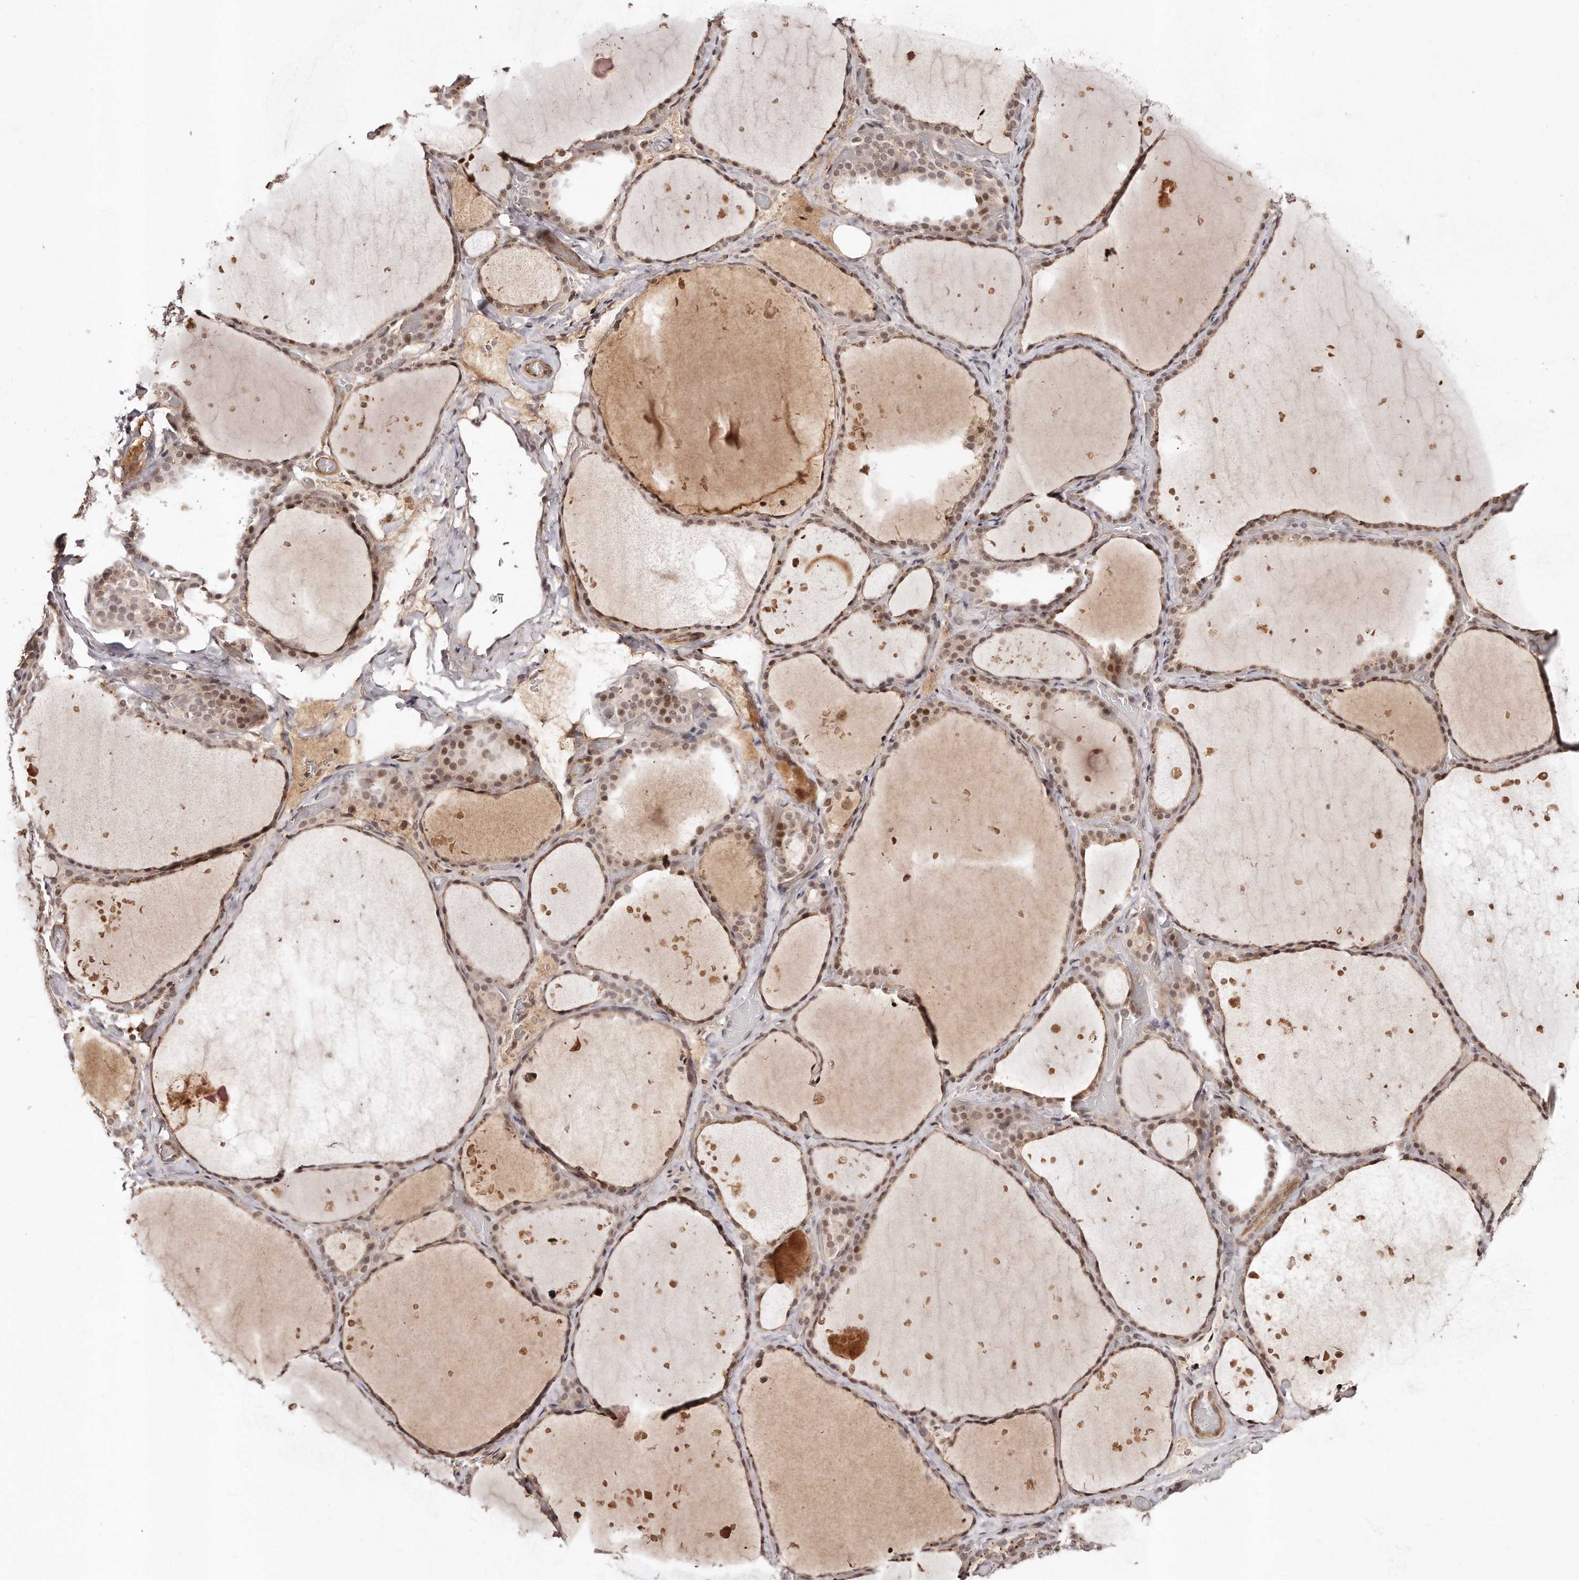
{"staining": {"intensity": "moderate", "quantity": ">75%", "location": "nuclear"}, "tissue": "thyroid gland", "cell_type": "Glandular cells", "image_type": "normal", "snomed": [{"axis": "morphology", "description": "Normal tissue, NOS"}, {"axis": "topography", "description": "Thyroid gland"}], "caption": "IHC staining of normal thyroid gland, which demonstrates medium levels of moderate nuclear expression in approximately >75% of glandular cells indicating moderate nuclear protein positivity. The staining was performed using DAB (brown) for protein detection and nuclei were counterstained in hematoxylin (blue).", "gene": "SOX4", "patient": {"sex": "female", "age": 44}}